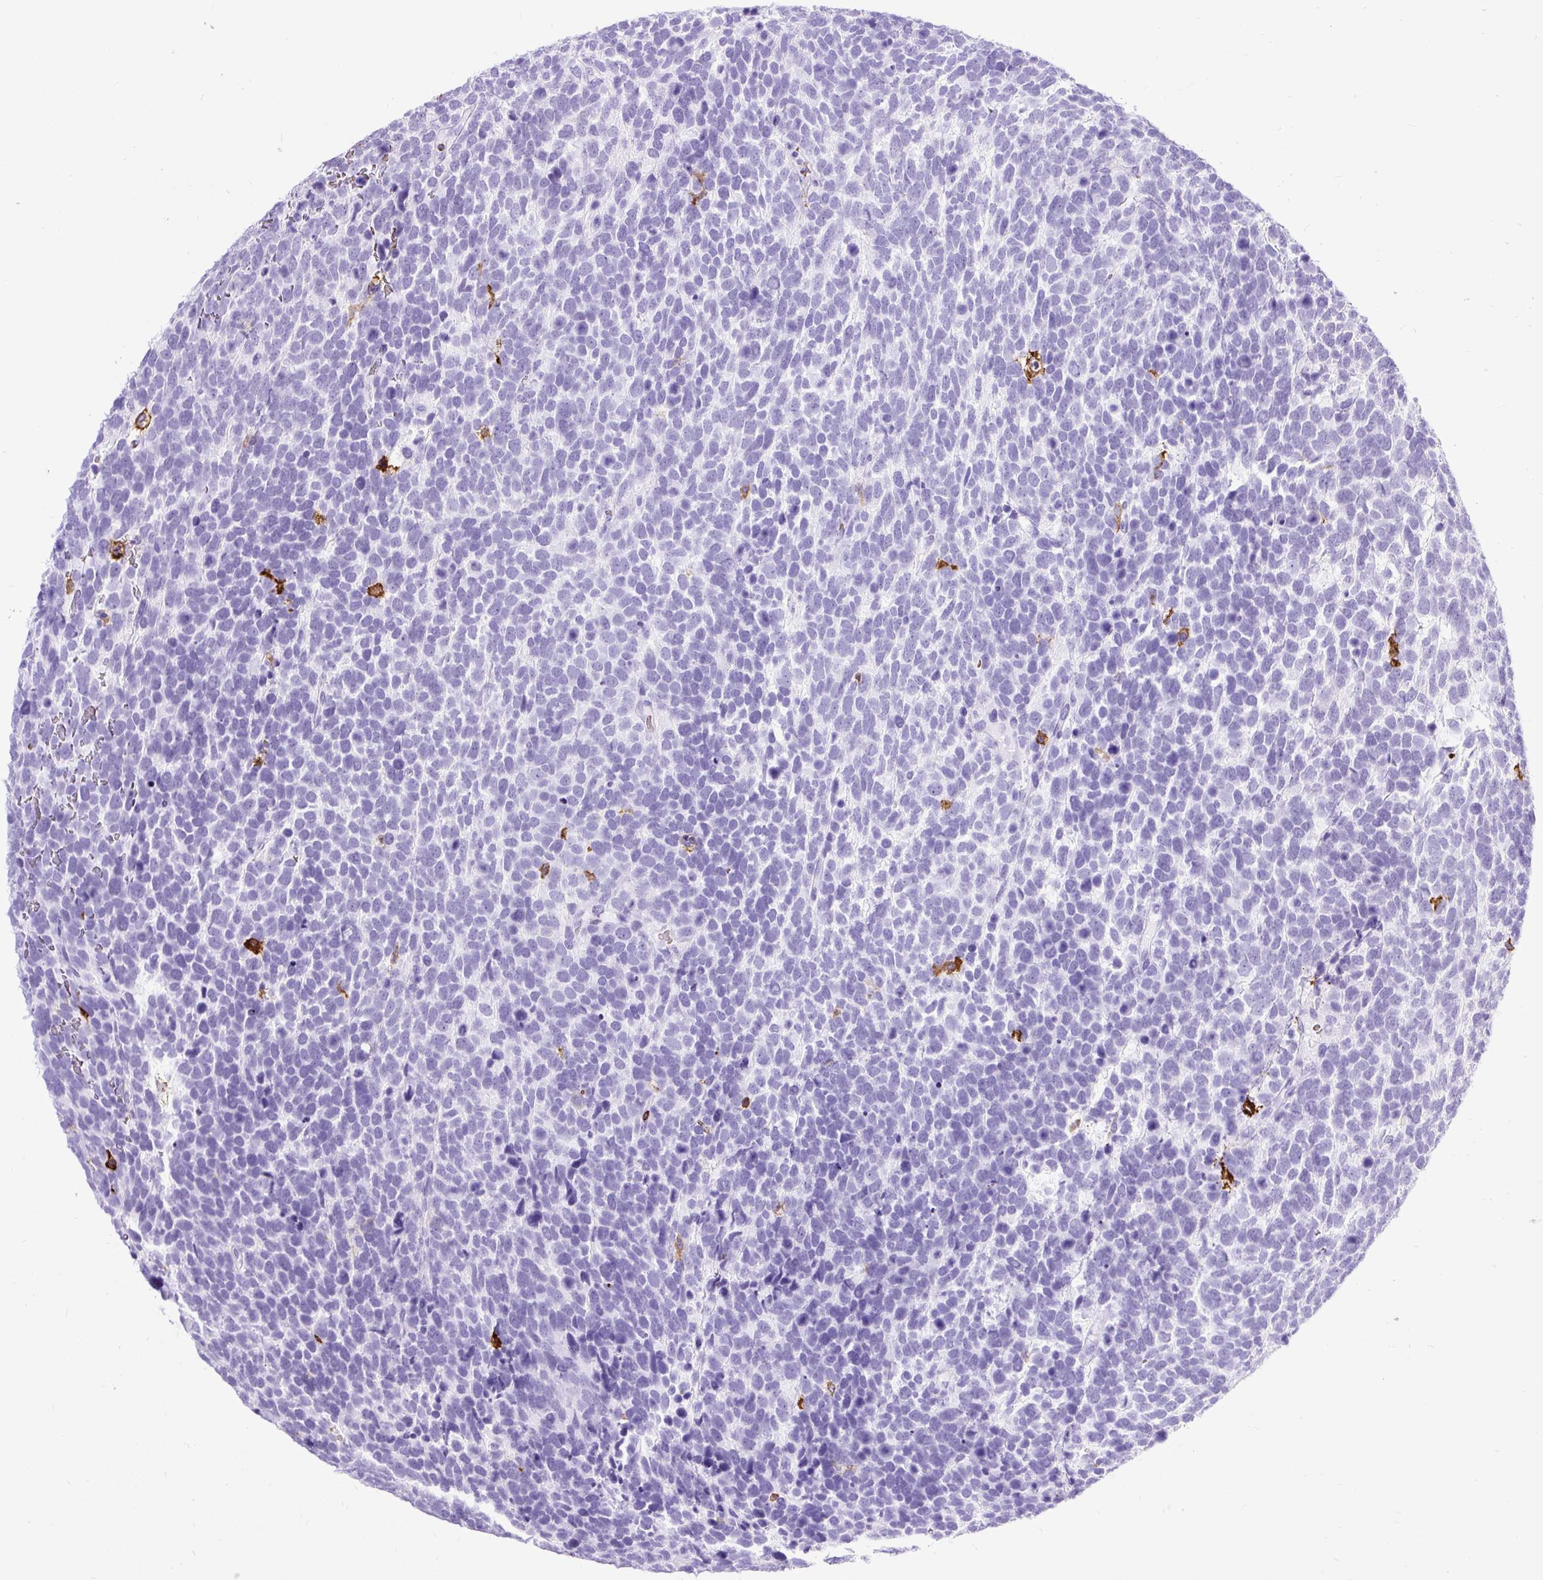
{"staining": {"intensity": "negative", "quantity": "none", "location": "none"}, "tissue": "urothelial cancer", "cell_type": "Tumor cells", "image_type": "cancer", "snomed": [{"axis": "morphology", "description": "Urothelial carcinoma, High grade"}, {"axis": "topography", "description": "Urinary bladder"}], "caption": "DAB immunohistochemical staining of human urothelial carcinoma (high-grade) exhibits no significant staining in tumor cells.", "gene": "HLA-DRA", "patient": {"sex": "female", "age": 82}}